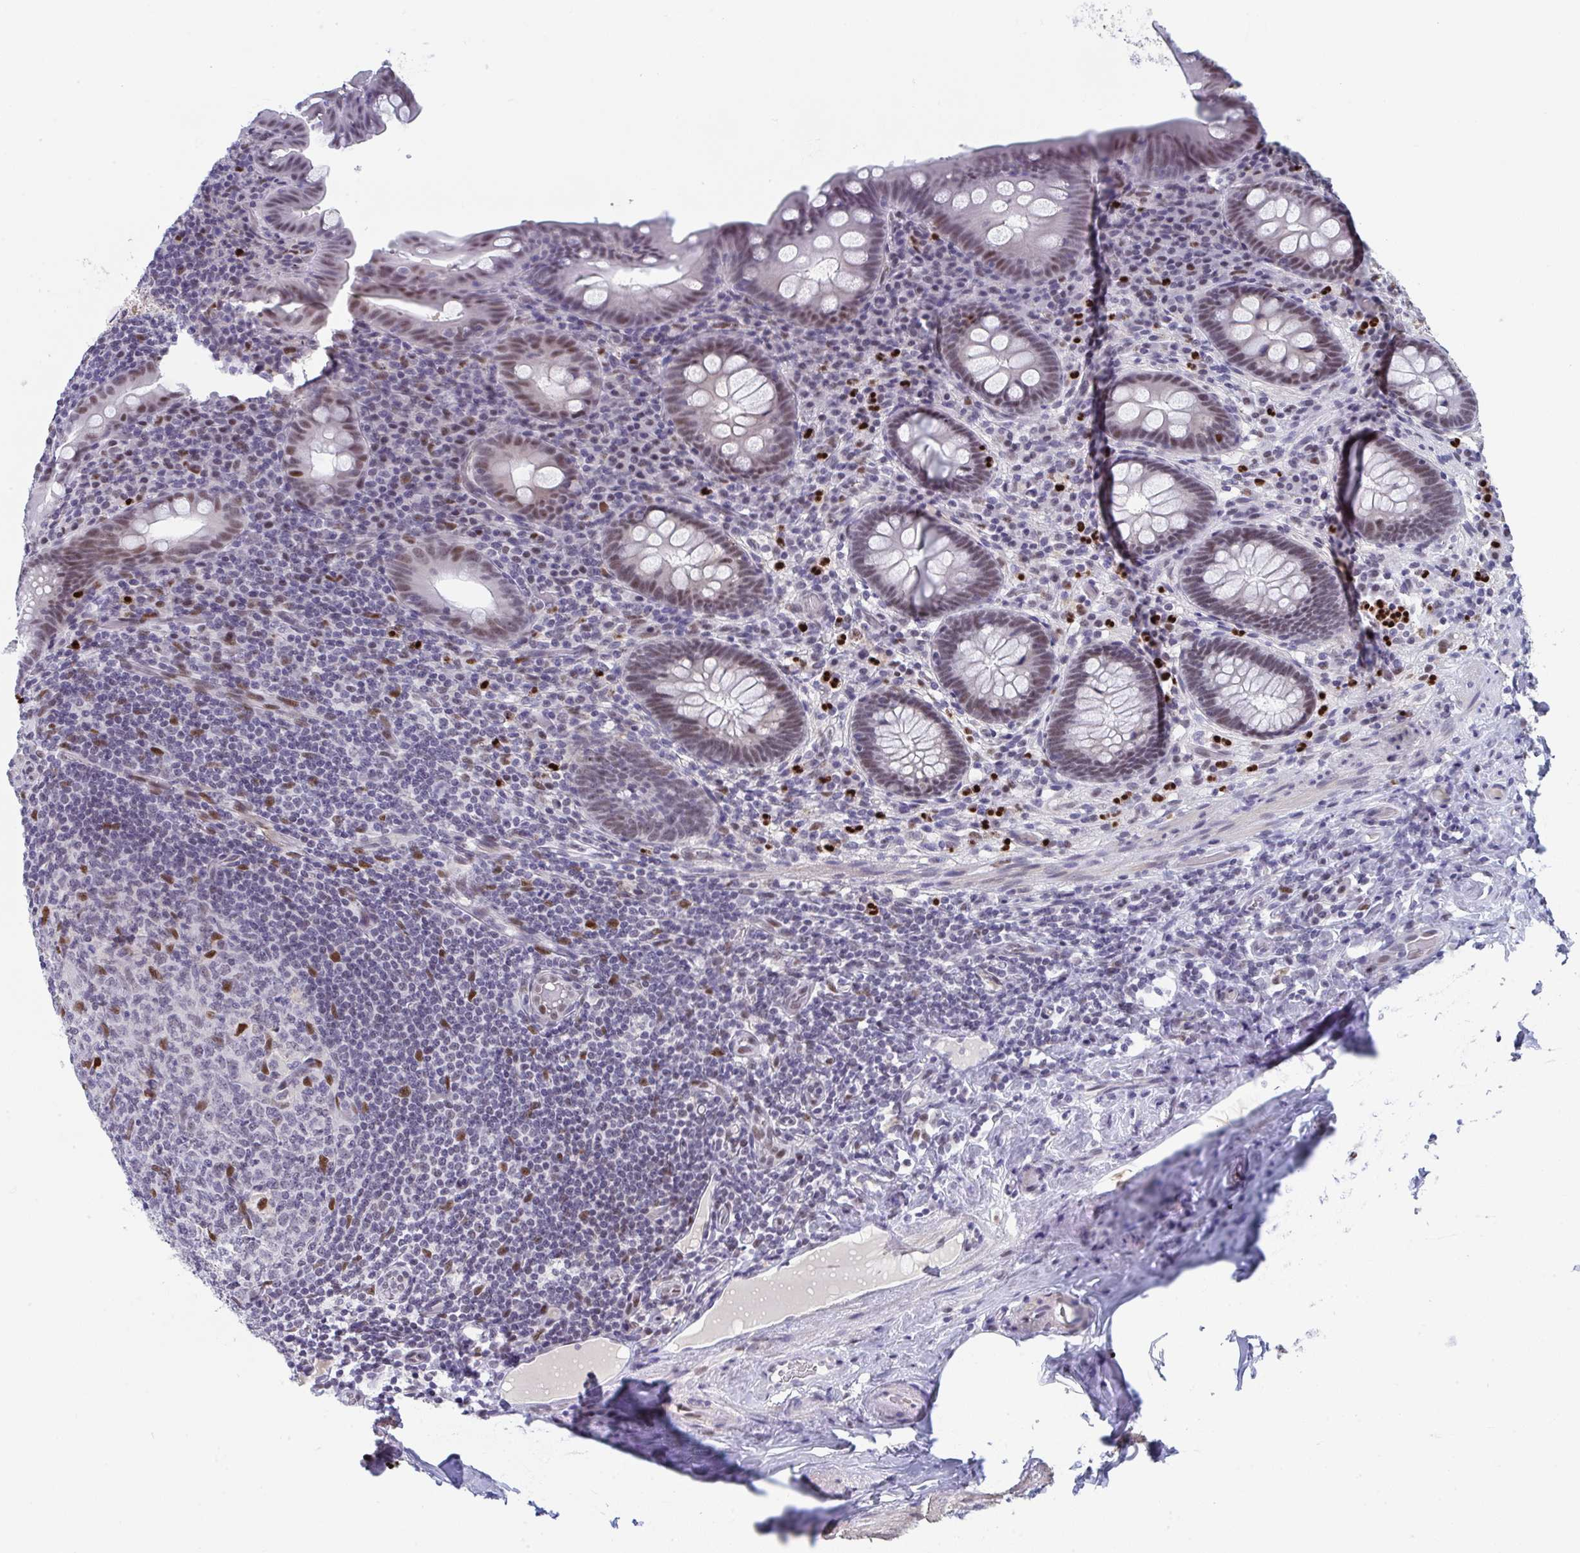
{"staining": {"intensity": "moderate", "quantity": "25%-75%", "location": "nuclear"}, "tissue": "appendix", "cell_type": "Glandular cells", "image_type": "normal", "snomed": [{"axis": "morphology", "description": "Normal tissue, NOS"}, {"axis": "topography", "description": "Appendix"}], "caption": "Protein positivity by IHC exhibits moderate nuclear expression in approximately 25%-75% of glandular cells in benign appendix. The staining is performed using DAB brown chromogen to label protein expression. The nuclei are counter-stained blue using hematoxylin.", "gene": "JDP2", "patient": {"sex": "male", "age": 71}}